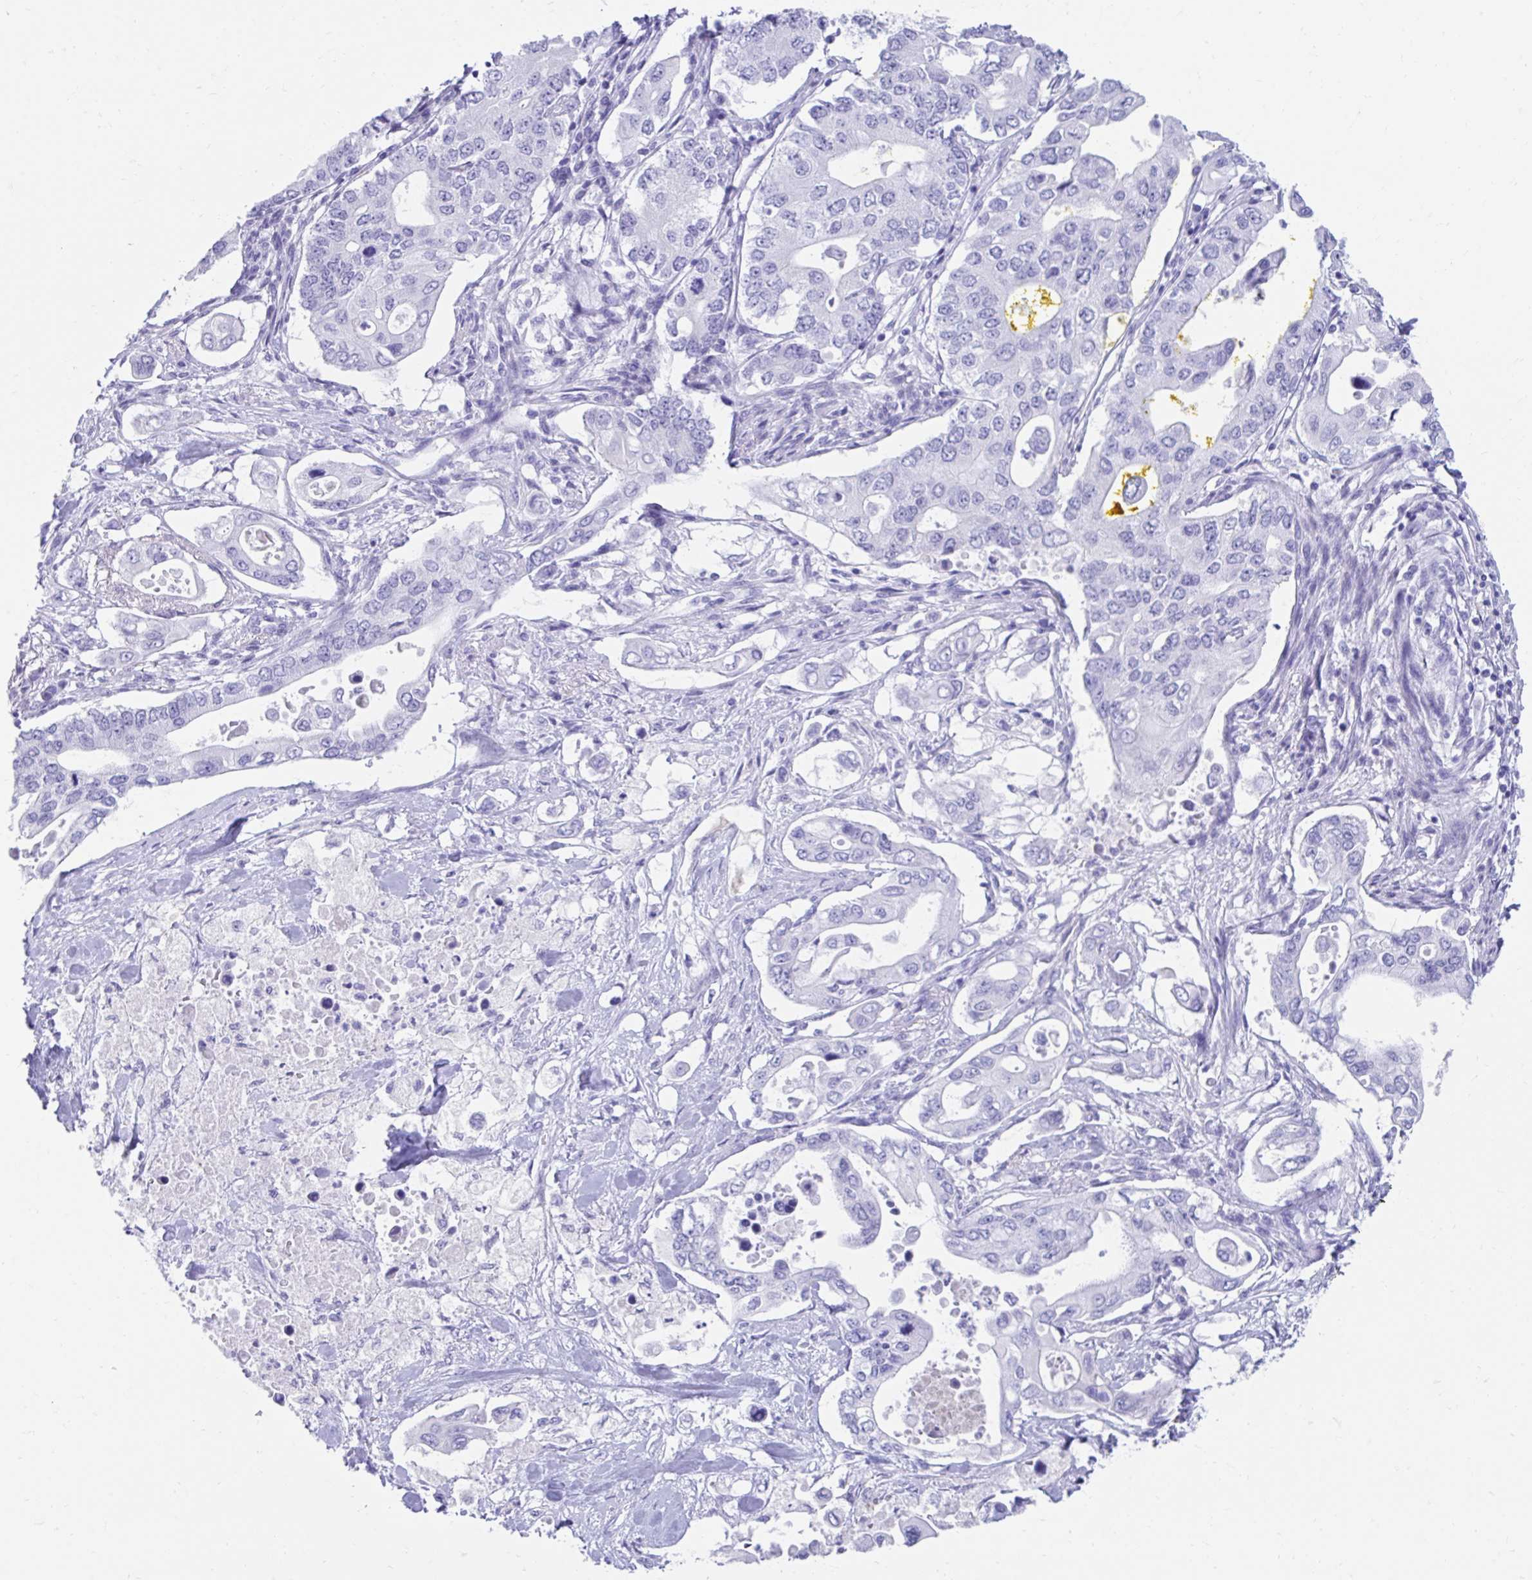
{"staining": {"intensity": "negative", "quantity": "none", "location": "none"}, "tissue": "pancreatic cancer", "cell_type": "Tumor cells", "image_type": "cancer", "snomed": [{"axis": "morphology", "description": "Adenocarcinoma, NOS"}, {"axis": "topography", "description": "Pancreas"}], "caption": "An image of human adenocarcinoma (pancreatic) is negative for staining in tumor cells.", "gene": "SMIM9", "patient": {"sex": "female", "age": 63}}